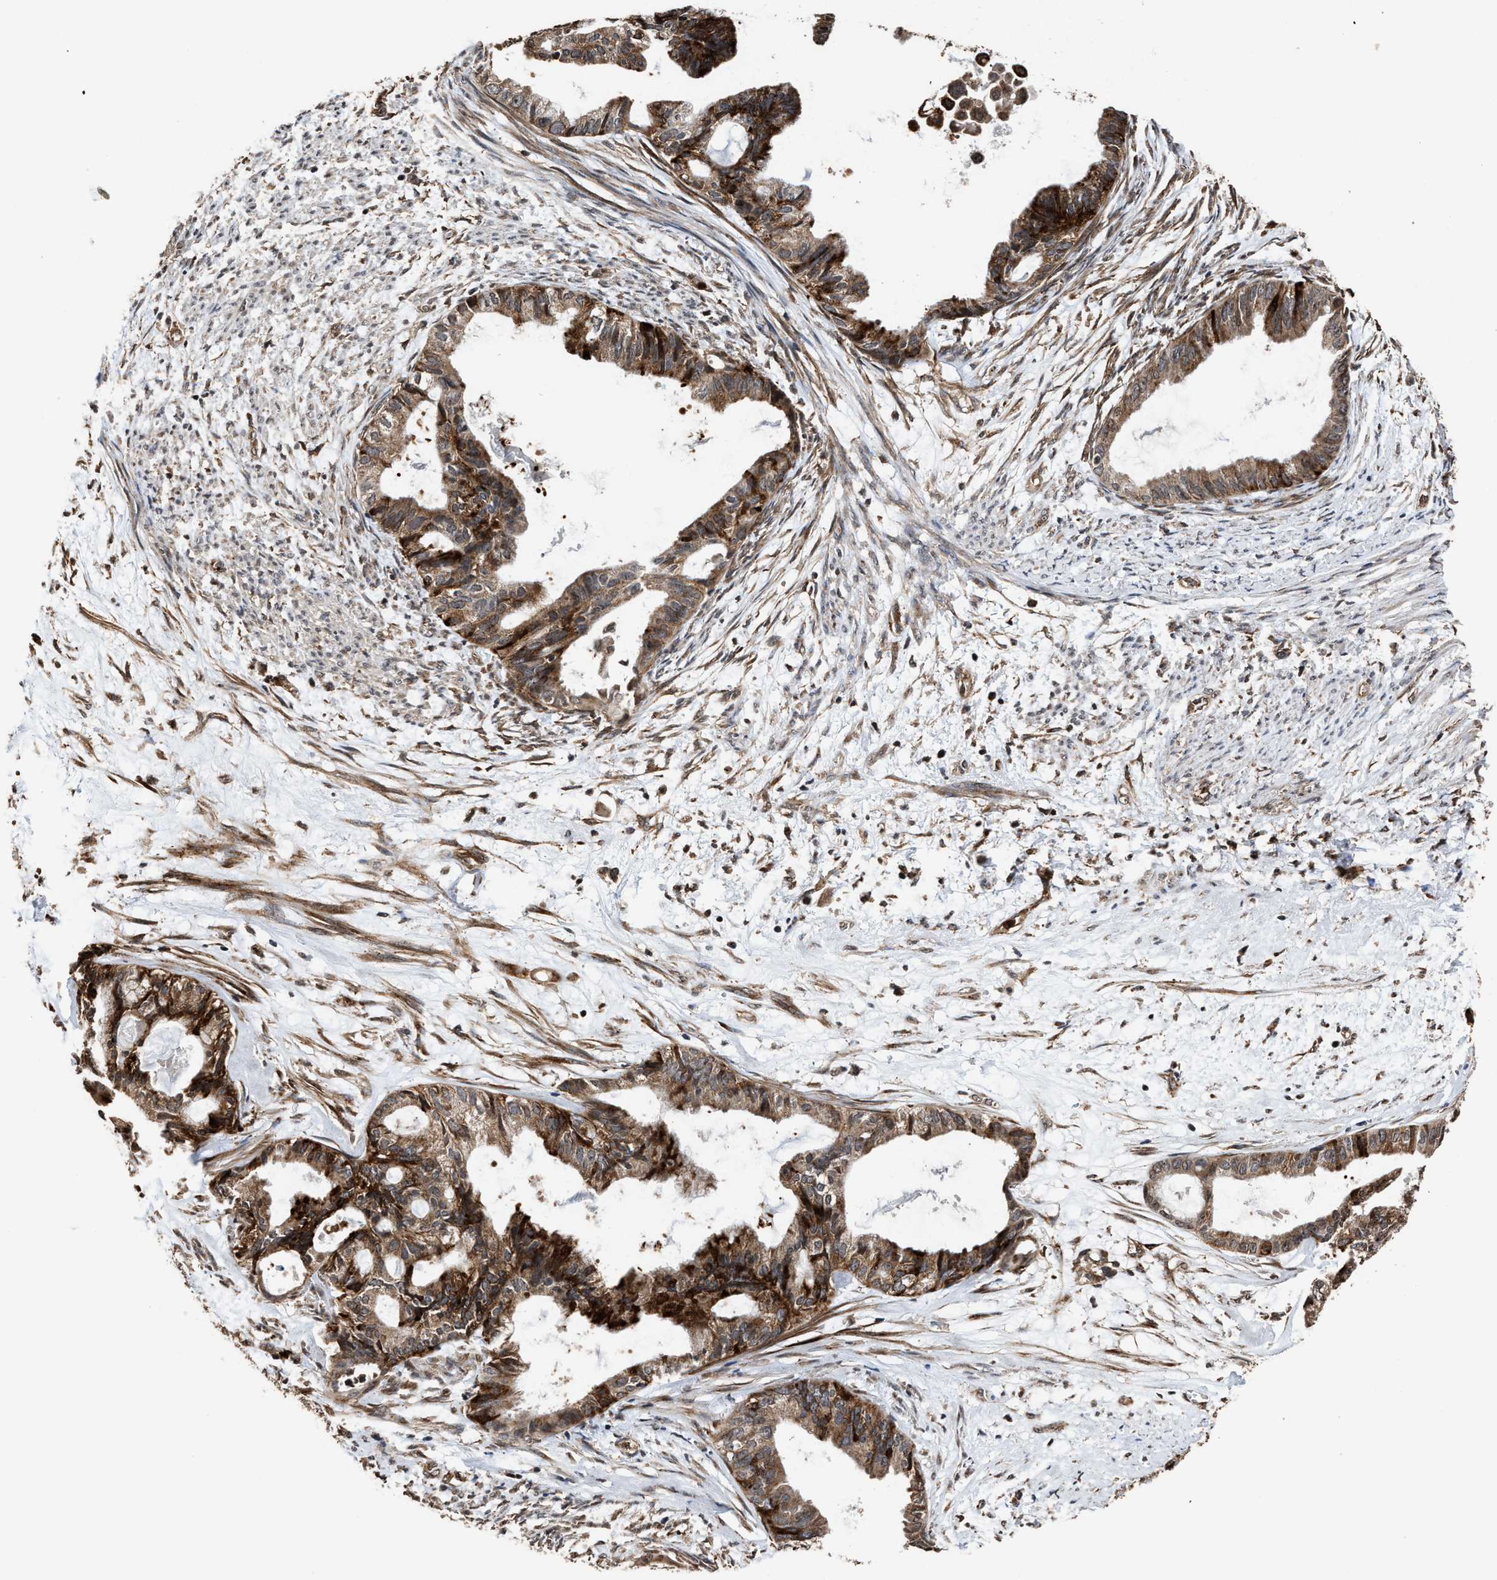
{"staining": {"intensity": "strong", "quantity": ">75%", "location": "cytoplasmic/membranous"}, "tissue": "cervical cancer", "cell_type": "Tumor cells", "image_type": "cancer", "snomed": [{"axis": "morphology", "description": "Normal tissue, NOS"}, {"axis": "morphology", "description": "Adenocarcinoma, NOS"}, {"axis": "topography", "description": "Cervix"}, {"axis": "topography", "description": "Endometrium"}], "caption": "Protein staining demonstrates strong cytoplasmic/membranous positivity in about >75% of tumor cells in adenocarcinoma (cervical). (DAB (3,3'-diaminobenzidine) = brown stain, brightfield microscopy at high magnification).", "gene": "SEPTIN2", "patient": {"sex": "female", "age": 86}}